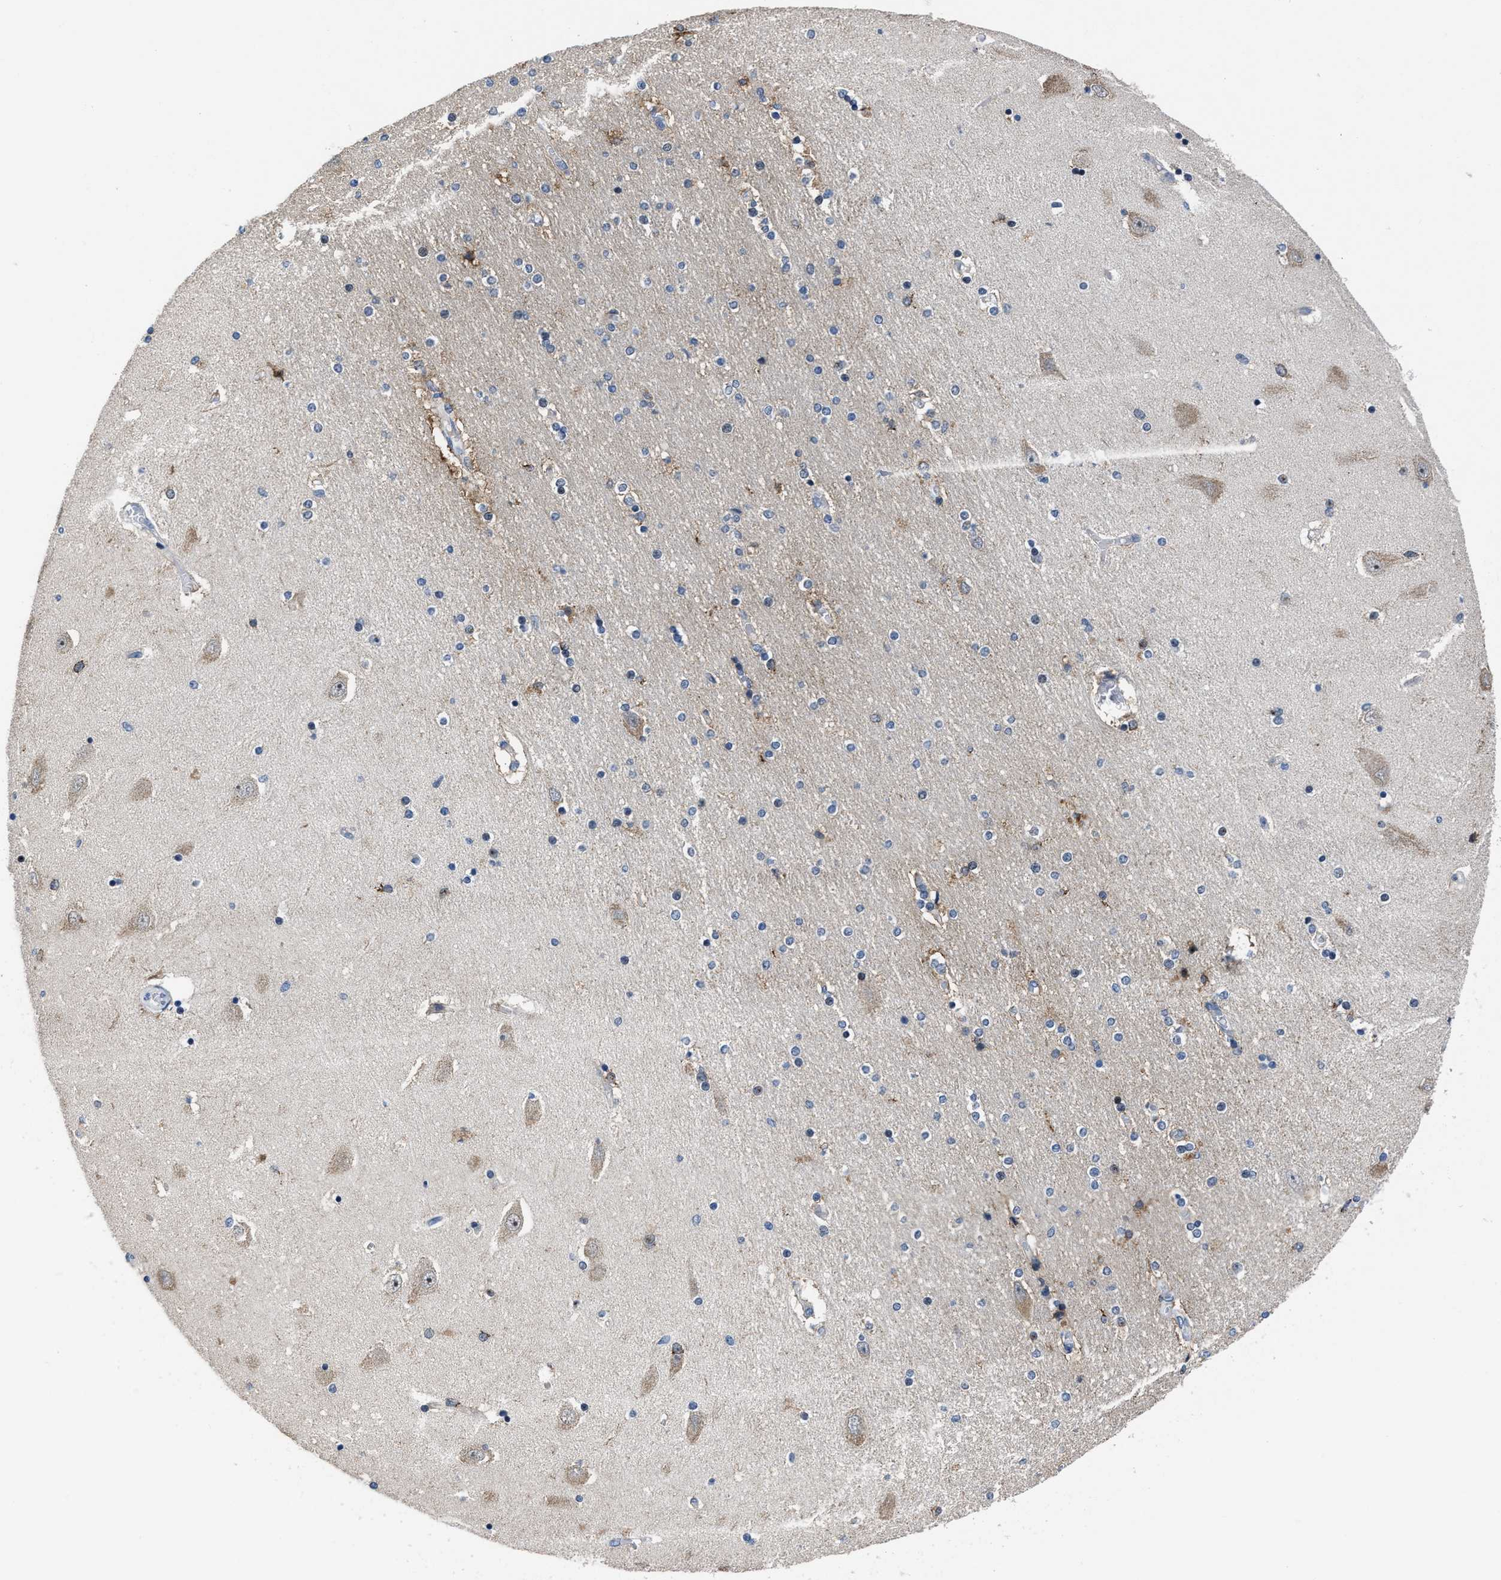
{"staining": {"intensity": "moderate", "quantity": "<25%", "location": "nuclear"}, "tissue": "hippocampus", "cell_type": "Glial cells", "image_type": "normal", "snomed": [{"axis": "morphology", "description": "Normal tissue, NOS"}, {"axis": "topography", "description": "Hippocampus"}], "caption": "Immunohistochemical staining of normal hippocampus demonstrates moderate nuclear protein positivity in approximately <25% of glial cells. The staining was performed using DAB to visualize the protein expression in brown, while the nuclei were stained in blue with hematoxylin (Magnification: 20x).", "gene": "MARCKSL1", "patient": {"sex": "female", "age": 54}}